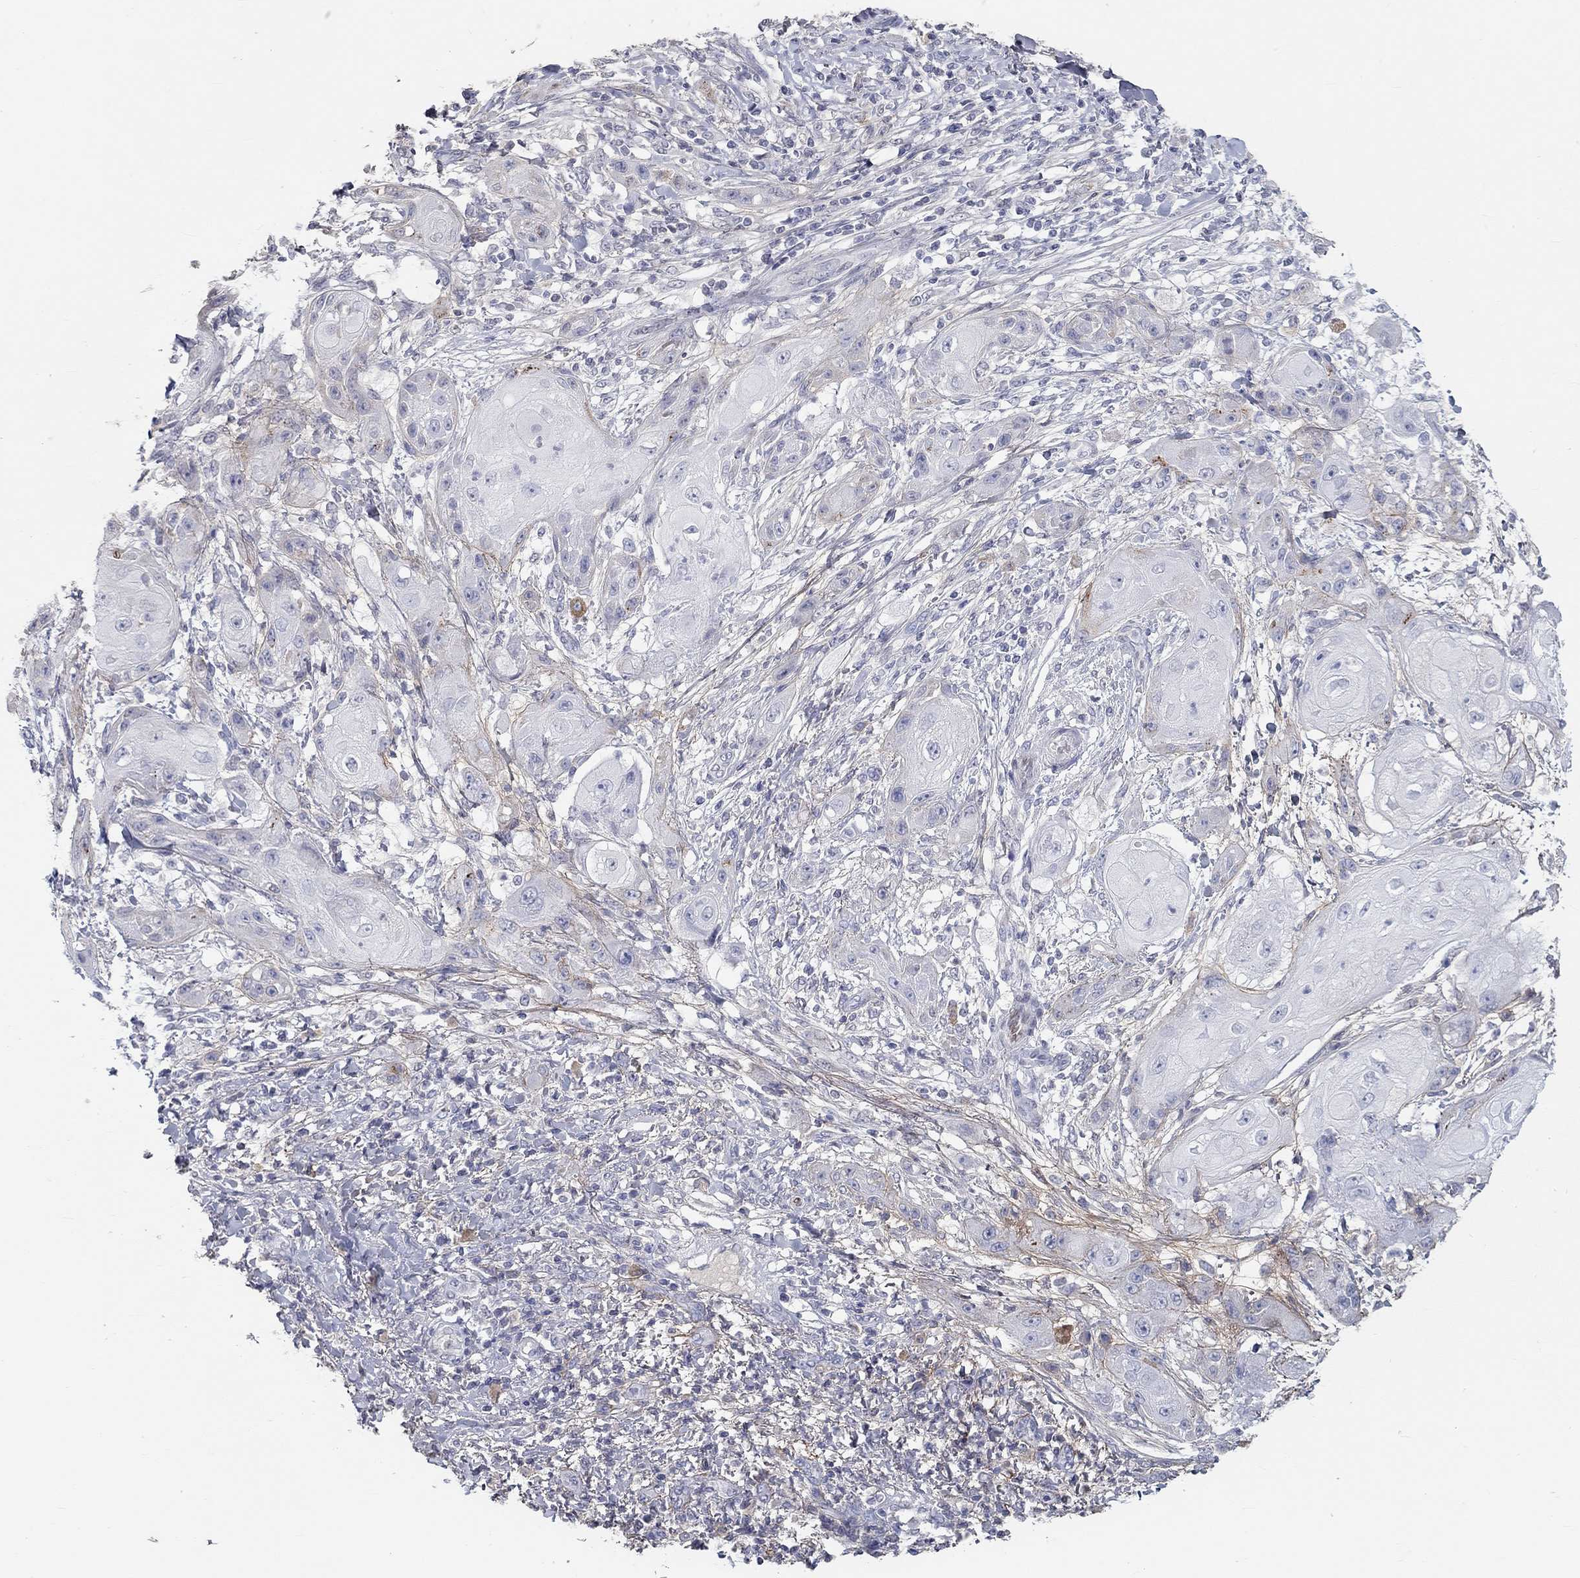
{"staining": {"intensity": "negative", "quantity": "none", "location": "none"}, "tissue": "skin cancer", "cell_type": "Tumor cells", "image_type": "cancer", "snomed": [{"axis": "morphology", "description": "Squamous cell carcinoma, NOS"}, {"axis": "topography", "description": "Skin"}], "caption": "Protein analysis of squamous cell carcinoma (skin) displays no significant expression in tumor cells.", "gene": "FGF2", "patient": {"sex": "male", "age": 62}}